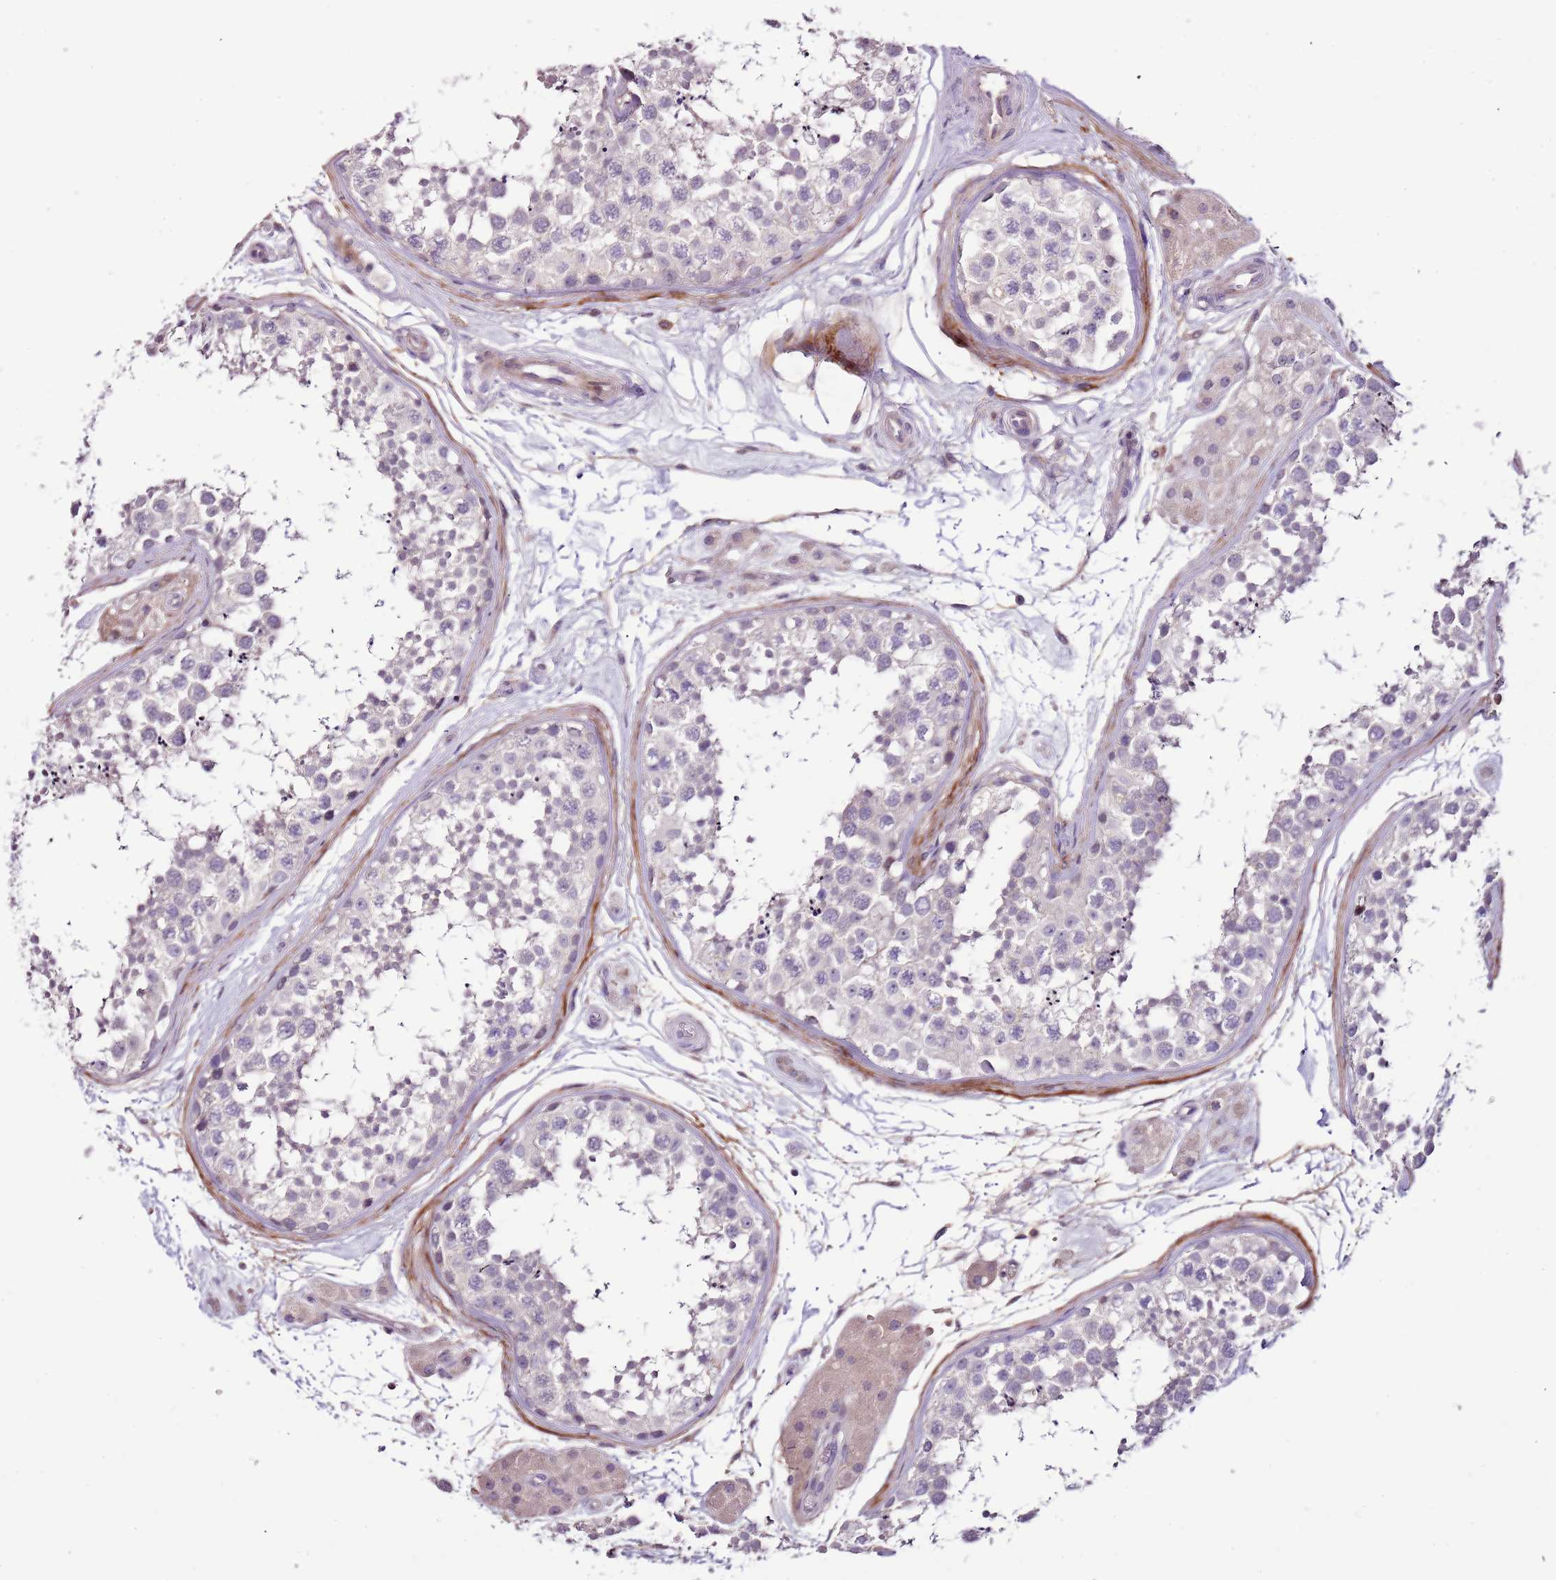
{"staining": {"intensity": "negative", "quantity": "none", "location": "none"}, "tissue": "testis", "cell_type": "Cells in seminiferous ducts", "image_type": "normal", "snomed": [{"axis": "morphology", "description": "Normal tissue, NOS"}, {"axis": "topography", "description": "Testis"}], "caption": "Immunohistochemistry of benign testis exhibits no expression in cells in seminiferous ducts. The staining was performed using DAB (3,3'-diaminobenzidine) to visualize the protein expression in brown, while the nuclei were stained in blue with hematoxylin (Magnification: 20x).", "gene": "NKX2", "patient": {"sex": "male", "age": 56}}